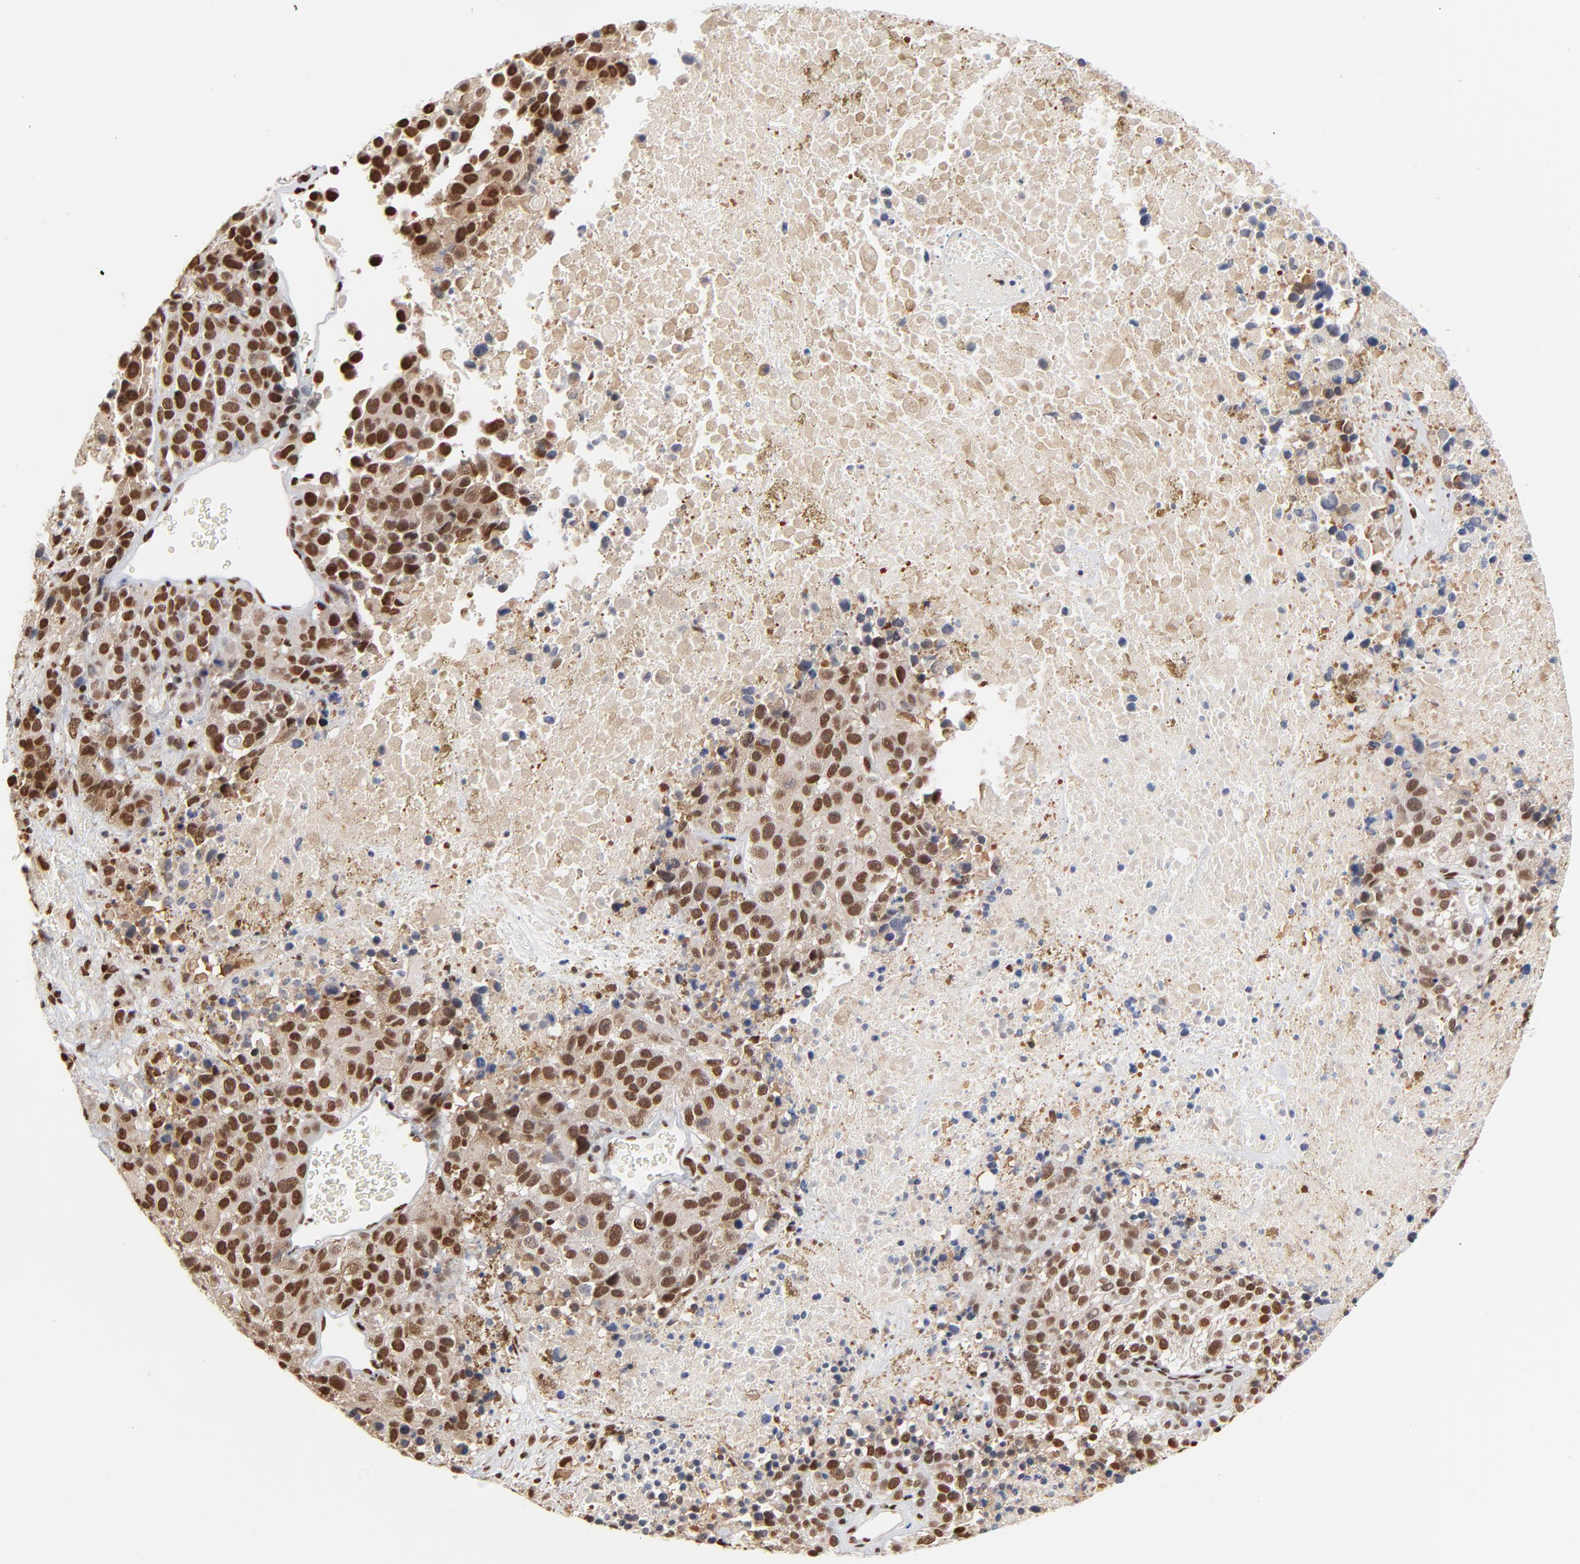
{"staining": {"intensity": "strong", "quantity": ">75%", "location": "cytoplasmic/membranous,nuclear"}, "tissue": "melanoma", "cell_type": "Tumor cells", "image_type": "cancer", "snomed": [{"axis": "morphology", "description": "Malignant melanoma, Metastatic site"}, {"axis": "topography", "description": "Cerebral cortex"}], "caption": "IHC micrograph of neoplastic tissue: malignant melanoma (metastatic site) stained using immunohistochemistry (IHC) displays high levels of strong protein expression localized specifically in the cytoplasmic/membranous and nuclear of tumor cells, appearing as a cytoplasmic/membranous and nuclear brown color.", "gene": "CREB1", "patient": {"sex": "female", "age": 52}}